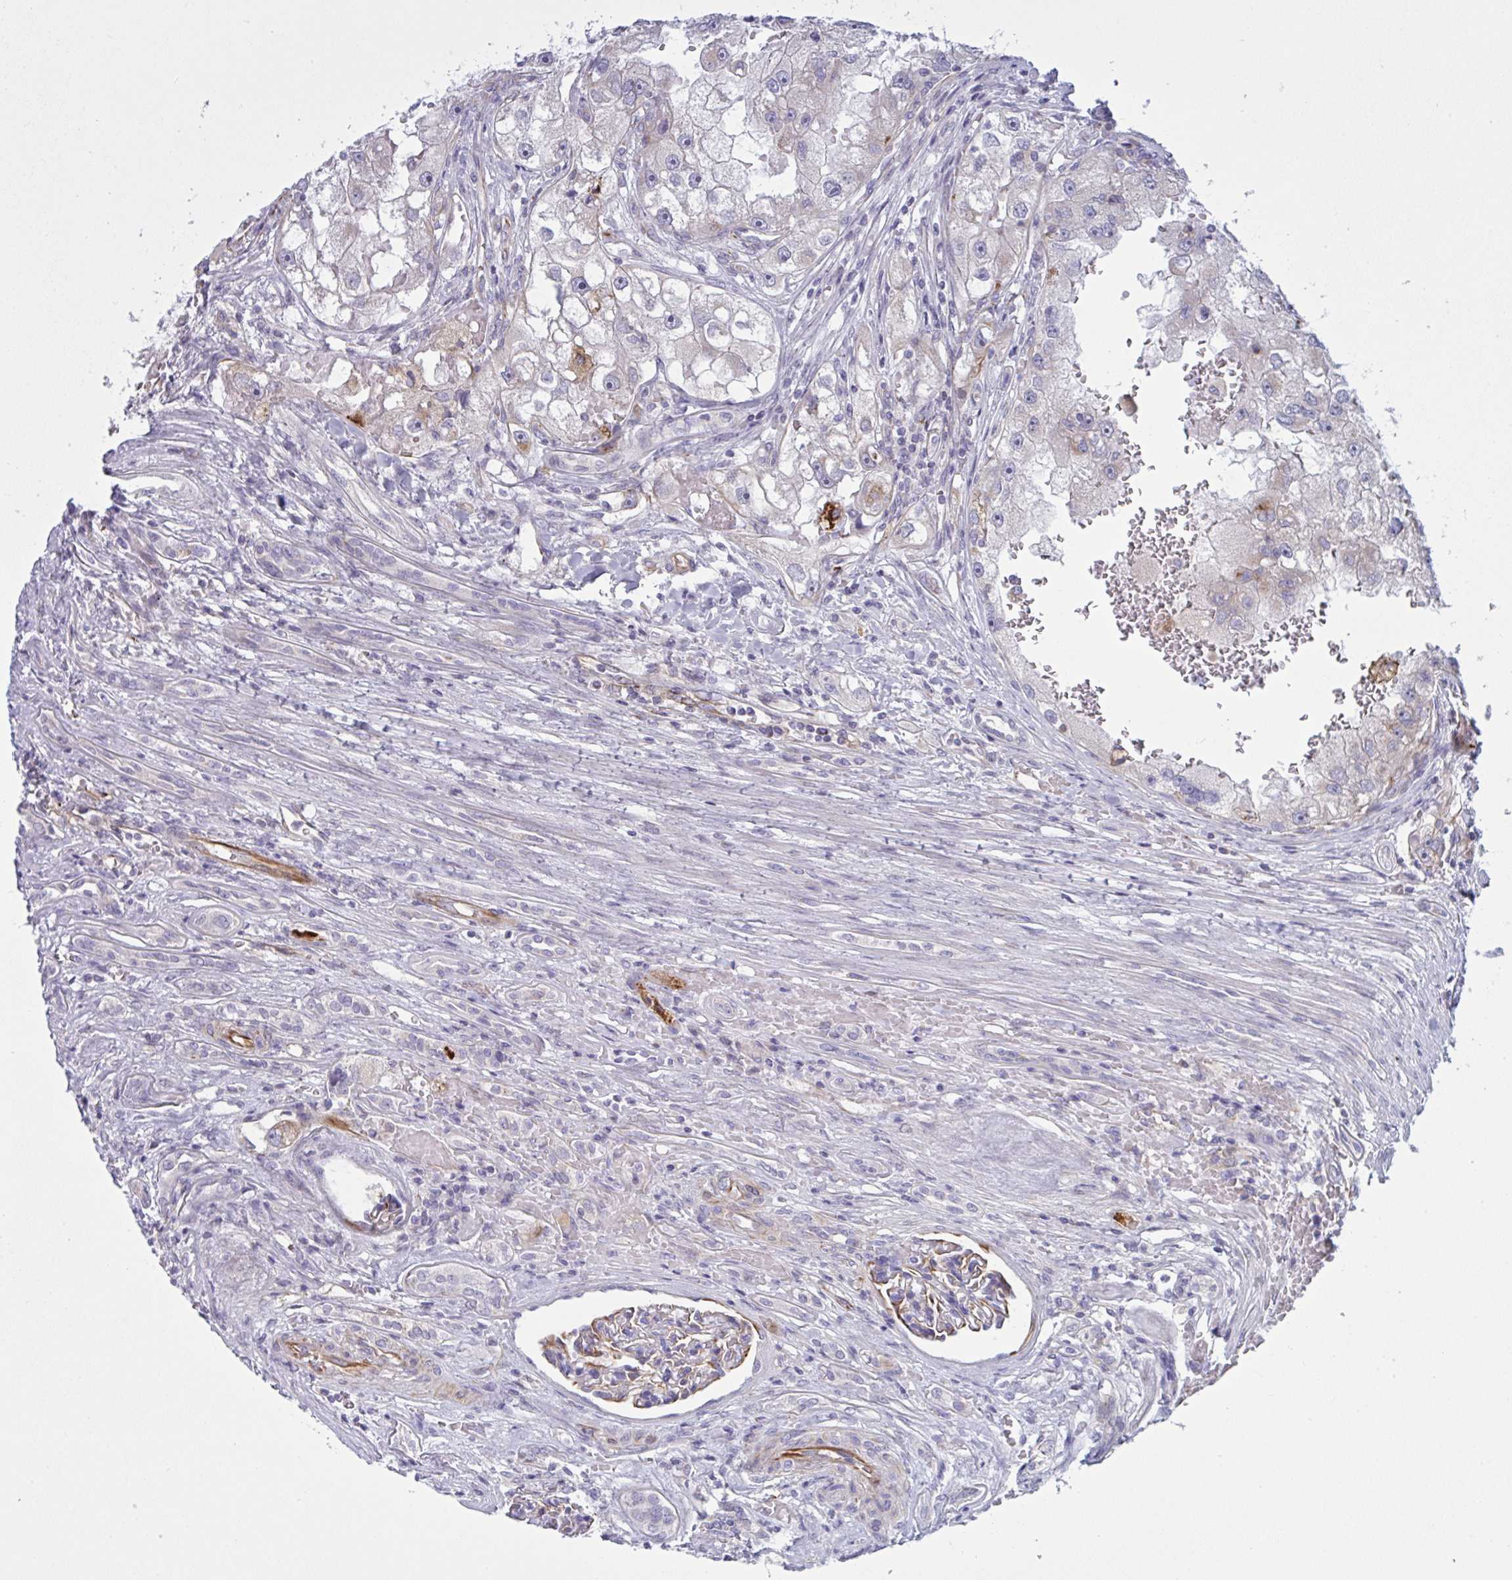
{"staining": {"intensity": "weak", "quantity": "<25%", "location": "cytoplasmic/membranous"}, "tissue": "renal cancer", "cell_type": "Tumor cells", "image_type": "cancer", "snomed": [{"axis": "morphology", "description": "Adenocarcinoma, NOS"}, {"axis": "topography", "description": "Kidney"}], "caption": "A photomicrograph of renal cancer (adenocarcinoma) stained for a protein shows no brown staining in tumor cells.", "gene": "DCBLD1", "patient": {"sex": "male", "age": 63}}